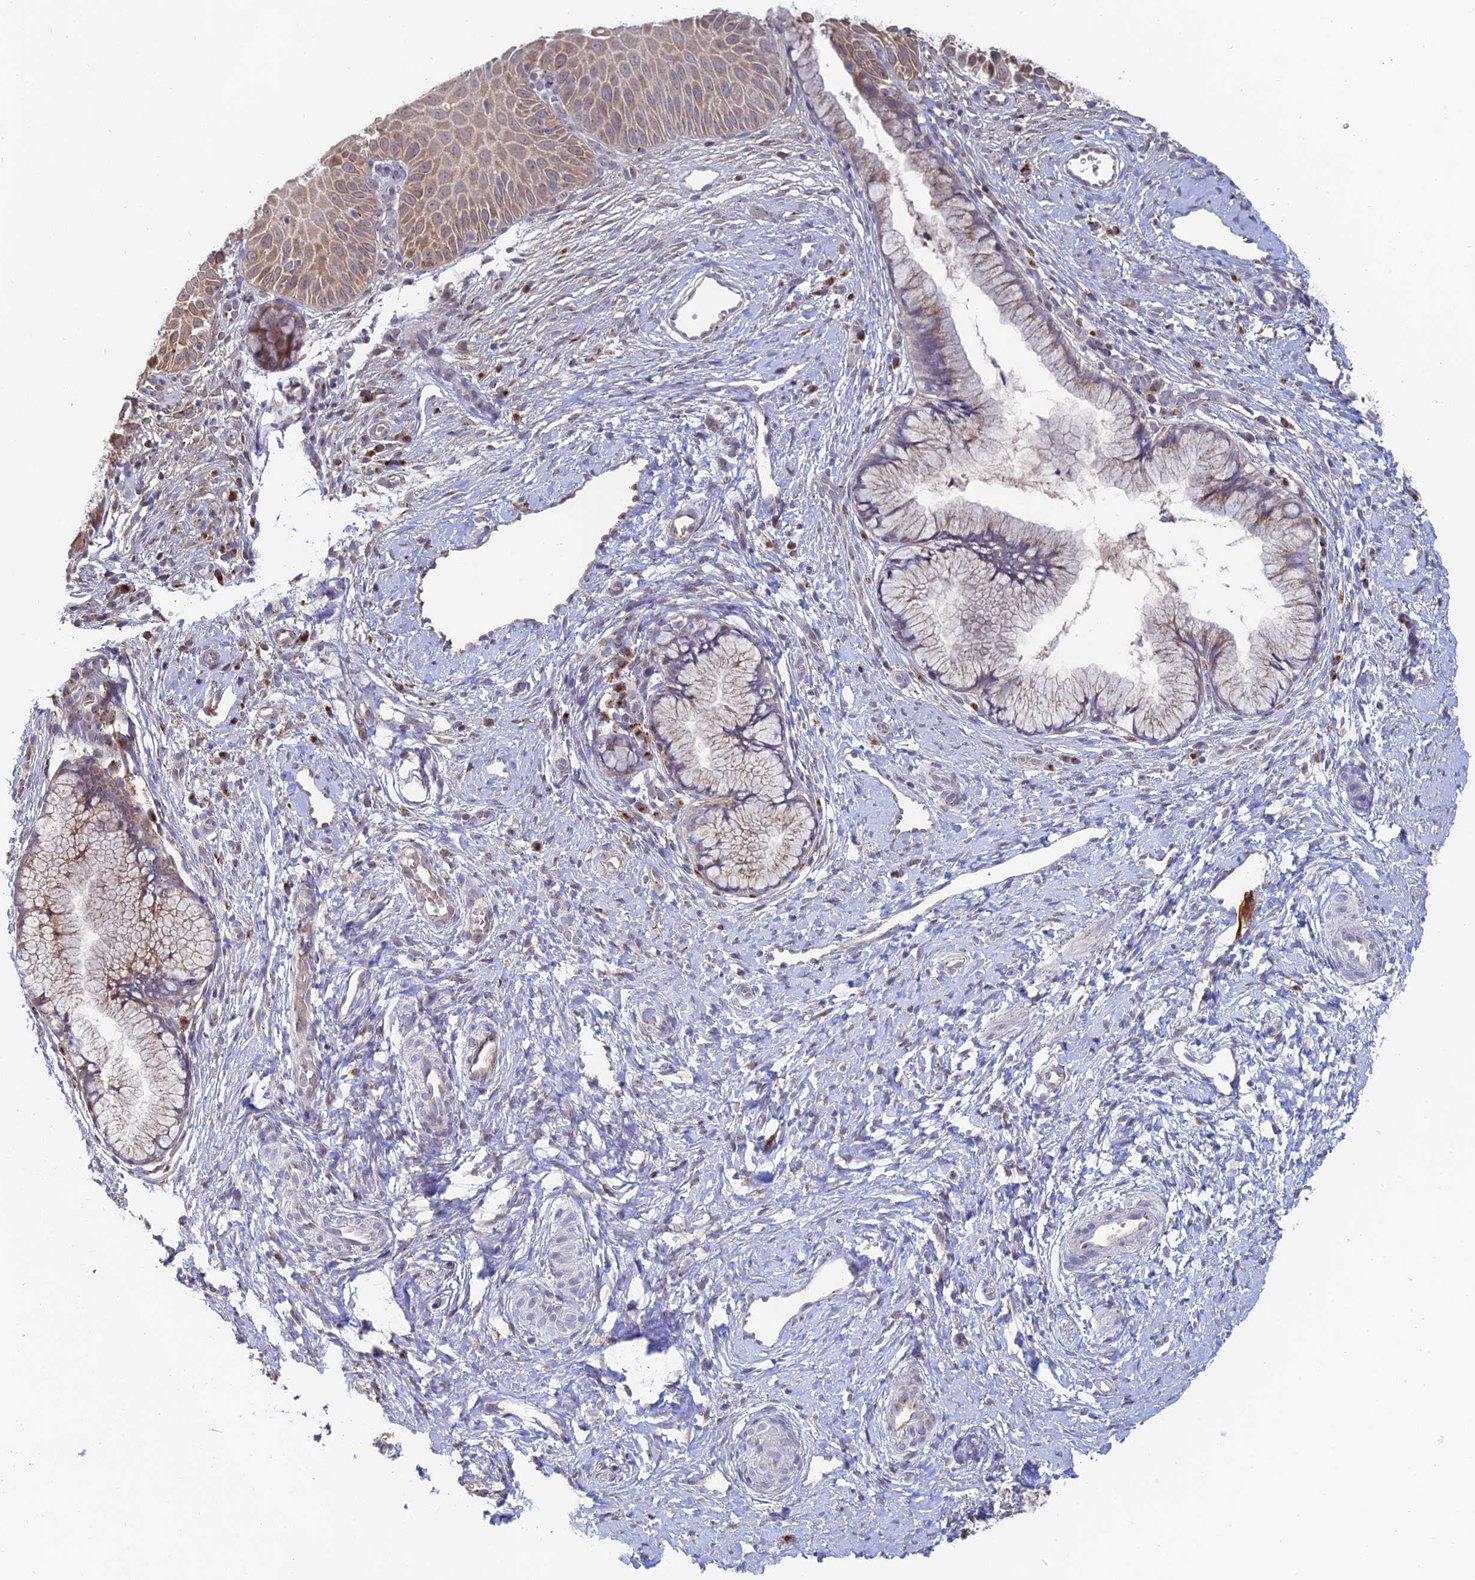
{"staining": {"intensity": "moderate", "quantity": "25%-75%", "location": "cytoplasmic/membranous"}, "tissue": "cervix", "cell_type": "Glandular cells", "image_type": "normal", "snomed": [{"axis": "morphology", "description": "Normal tissue, NOS"}, {"axis": "topography", "description": "Cervix"}], "caption": "Immunohistochemical staining of unremarkable cervix exhibits medium levels of moderate cytoplasmic/membranous expression in approximately 25%-75% of glandular cells. Using DAB (brown) and hematoxylin (blue) stains, captured at high magnification using brightfield microscopy.", "gene": "ENSG00000267561", "patient": {"sex": "female", "age": 36}}